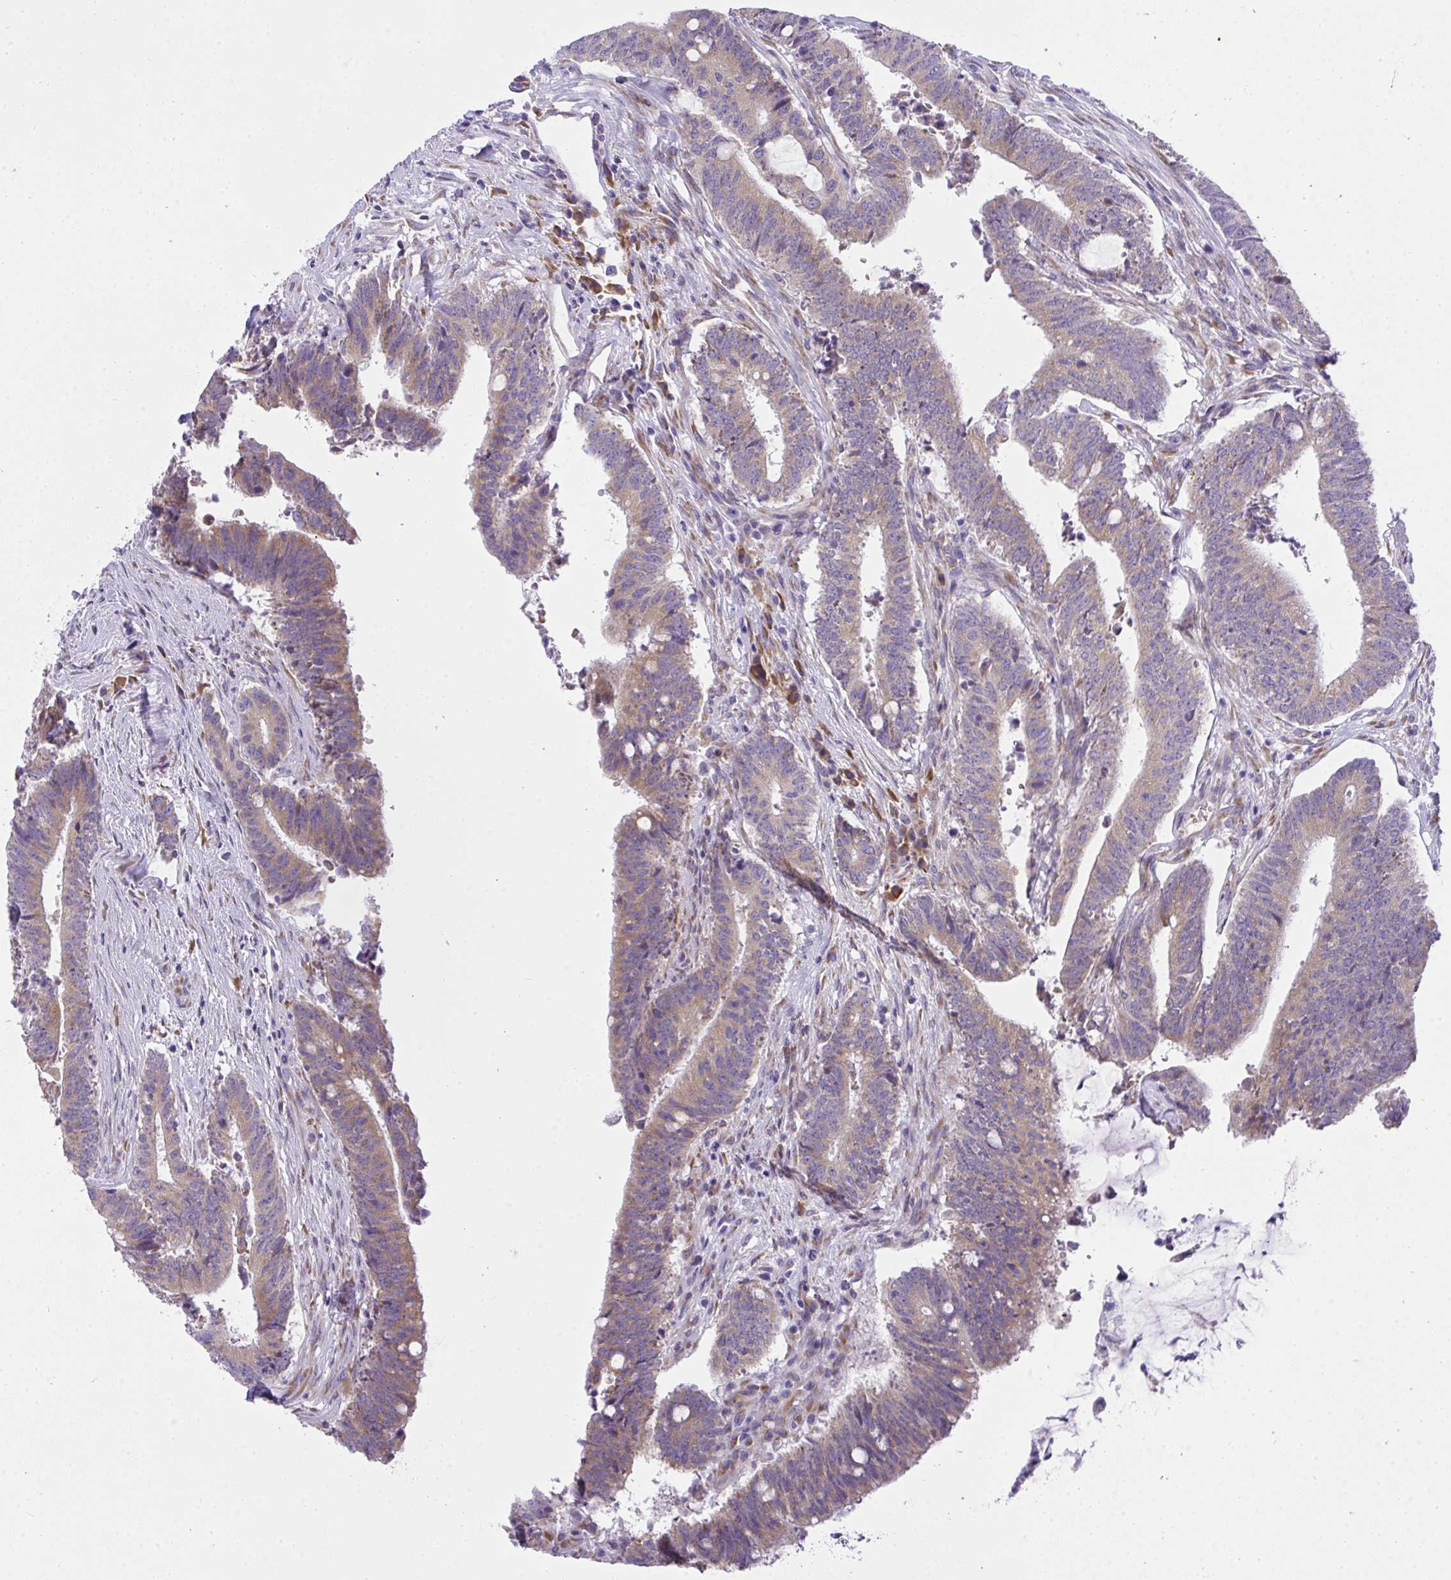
{"staining": {"intensity": "weak", "quantity": ">75%", "location": "cytoplasmic/membranous"}, "tissue": "colorectal cancer", "cell_type": "Tumor cells", "image_type": "cancer", "snomed": [{"axis": "morphology", "description": "Adenocarcinoma, NOS"}, {"axis": "topography", "description": "Colon"}], "caption": "The micrograph displays immunohistochemical staining of colorectal cancer. There is weak cytoplasmic/membranous staining is identified in approximately >75% of tumor cells. The staining was performed using DAB, with brown indicating positive protein expression. Nuclei are stained blue with hematoxylin.", "gene": "ADRA2C", "patient": {"sex": "female", "age": 43}}